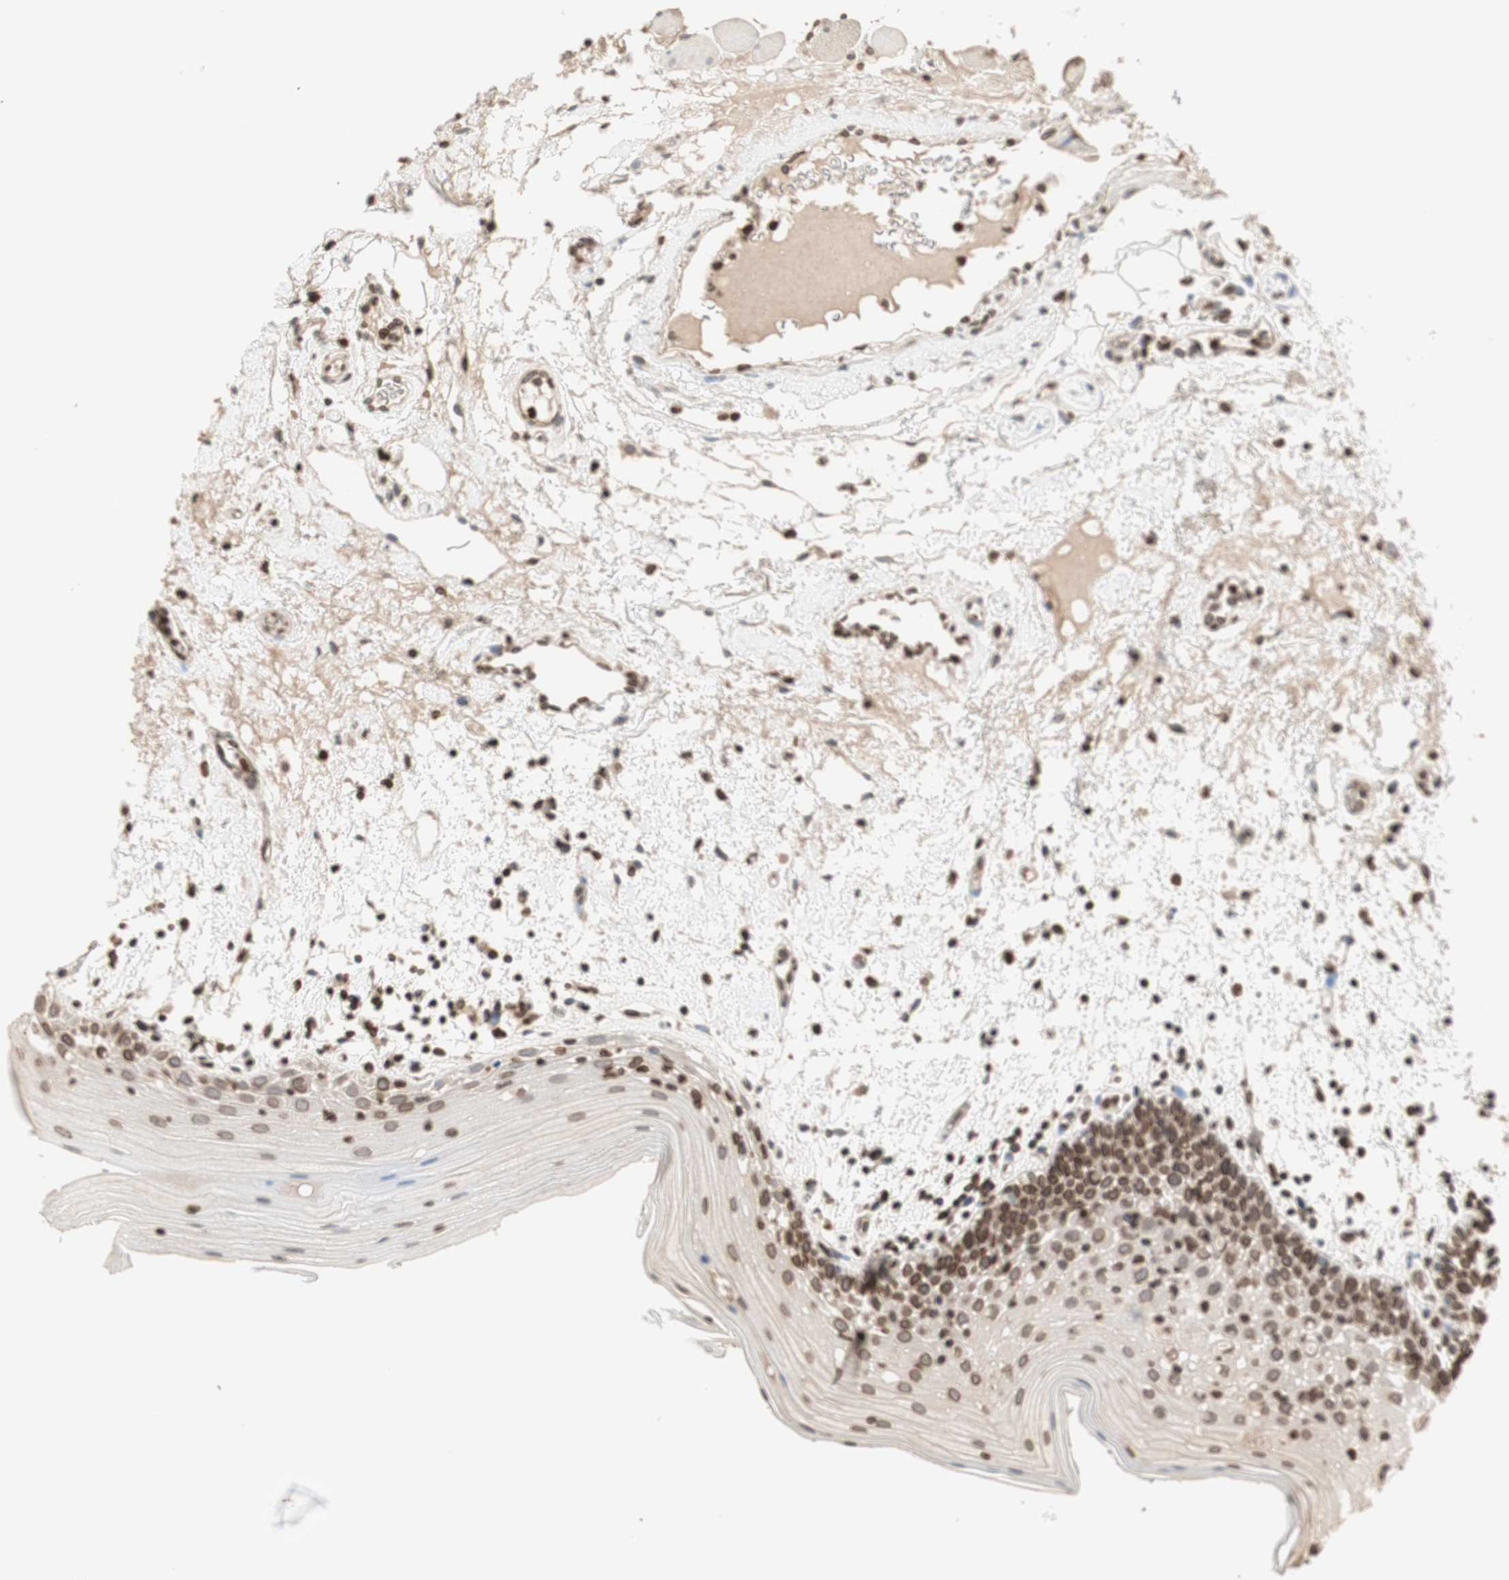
{"staining": {"intensity": "moderate", "quantity": "25%-75%", "location": "cytoplasmic/membranous,nuclear"}, "tissue": "oral mucosa", "cell_type": "Squamous epithelial cells", "image_type": "normal", "snomed": [{"axis": "morphology", "description": "Normal tissue, NOS"}, {"axis": "morphology", "description": "Squamous cell carcinoma, NOS"}, {"axis": "topography", "description": "Skeletal muscle"}, {"axis": "topography", "description": "Oral tissue"}], "caption": "The photomicrograph exhibits staining of benign oral mucosa, revealing moderate cytoplasmic/membranous,nuclear protein positivity (brown color) within squamous epithelial cells. The protein of interest is stained brown, and the nuclei are stained in blue (DAB IHC with brightfield microscopy, high magnification).", "gene": "TMPO", "patient": {"sex": "male", "age": 71}}